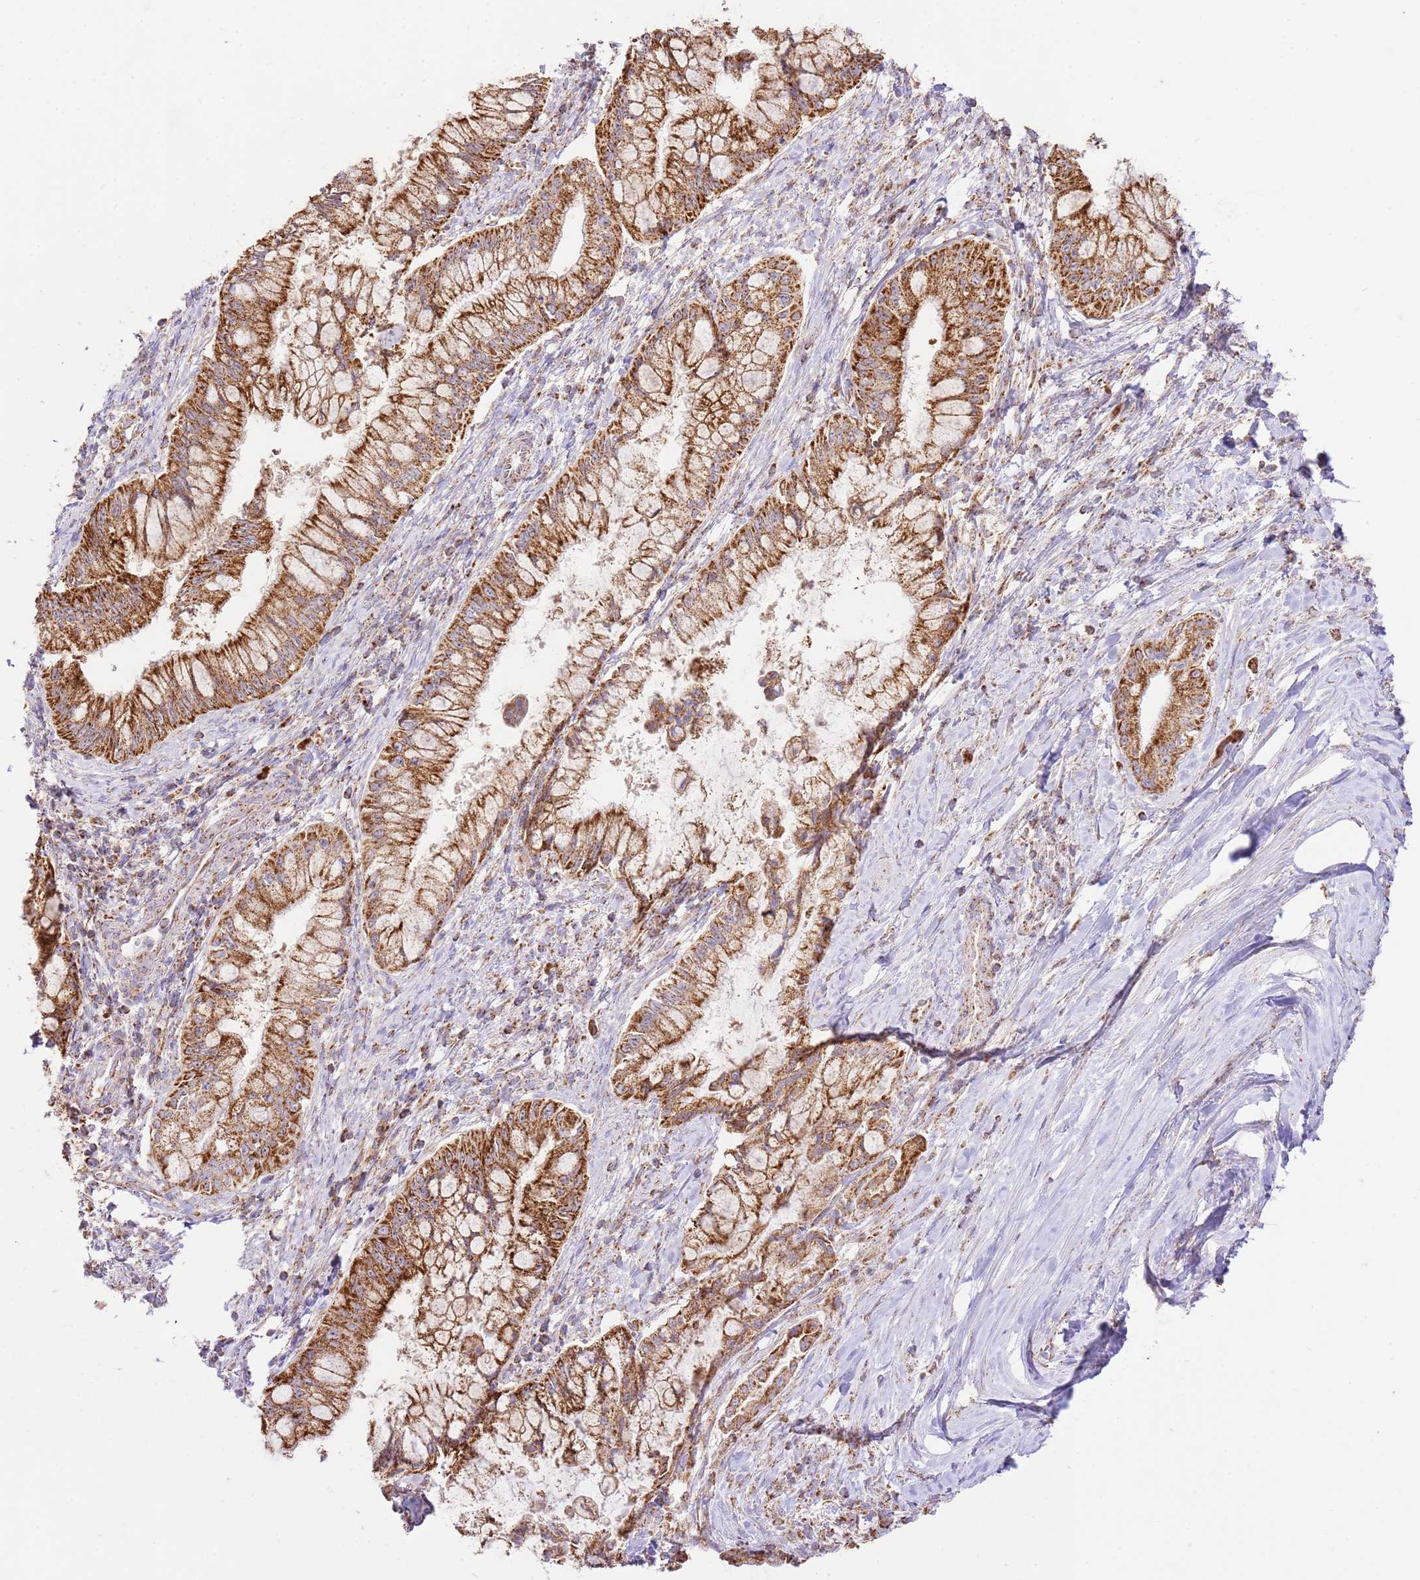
{"staining": {"intensity": "strong", "quantity": ">75%", "location": "cytoplasmic/membranous"}, "tissue": "pancreatic cancer", "cell_type": "Tumor cells", "image_type": "cancer", "snomed": [{"axis": "morphology", "description": "Adenocarcinoma, NOS"}, {"axis": "topography", "description": "Pancreas"}], "caption": "This photomicrograph reveals IHC staining of human adenocarcinoma (pancreatic), with high strong cytoplasmic/membranous expression in about >75% of tumor cells.", "gene": "ZBTB39", "patient": {"sex": "male", "age": 48}}